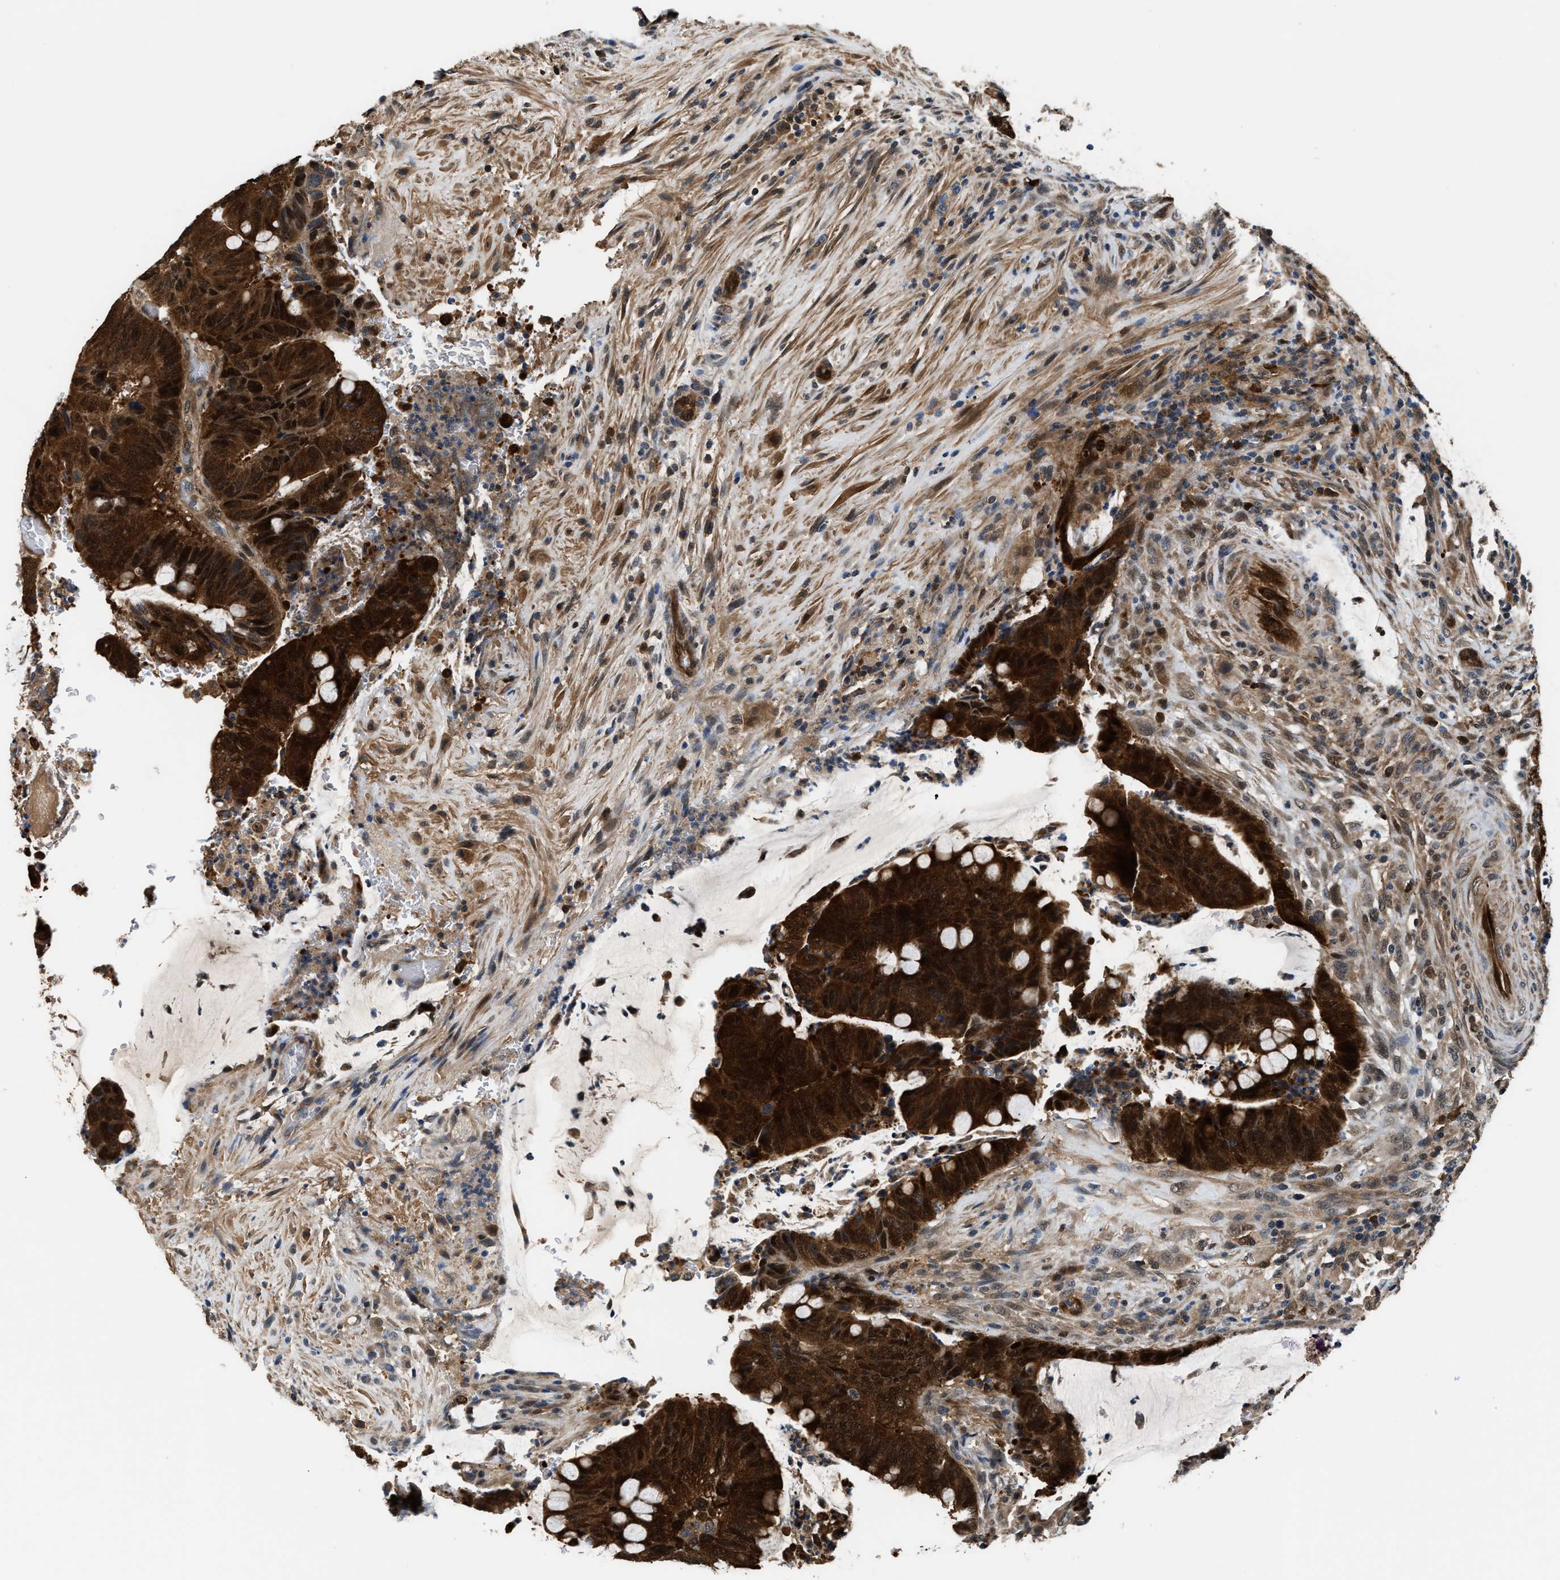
{"staining": {"intensity": "strong", "quantity": ">75%", "location": "cytoplasmic/membranous,nuclear"}, "tissue": "colorectal cancer", "cell_type": "Tumor cells", "image_type": "cancer", "snomed": [{"axis": "morphology", "description": "Normal tissue, NOS"}, {"axis": "morphology", "description": "Adenocarcinoma, NOS"}, {"axis": "topography", "description": "Rectum"}, {"axis": "topography", "description": "Peripheral nerve tissue"}], "caption": "Approximately >75% of tumor cells in human adenocarcinoma (colorectal) display strong cytoplasmic/membranous and nuclear protein positivity as visualized by brown immunohistochemical staining.", "gene": "PPA1", "patient": {"sex": "male", "age": 92}}